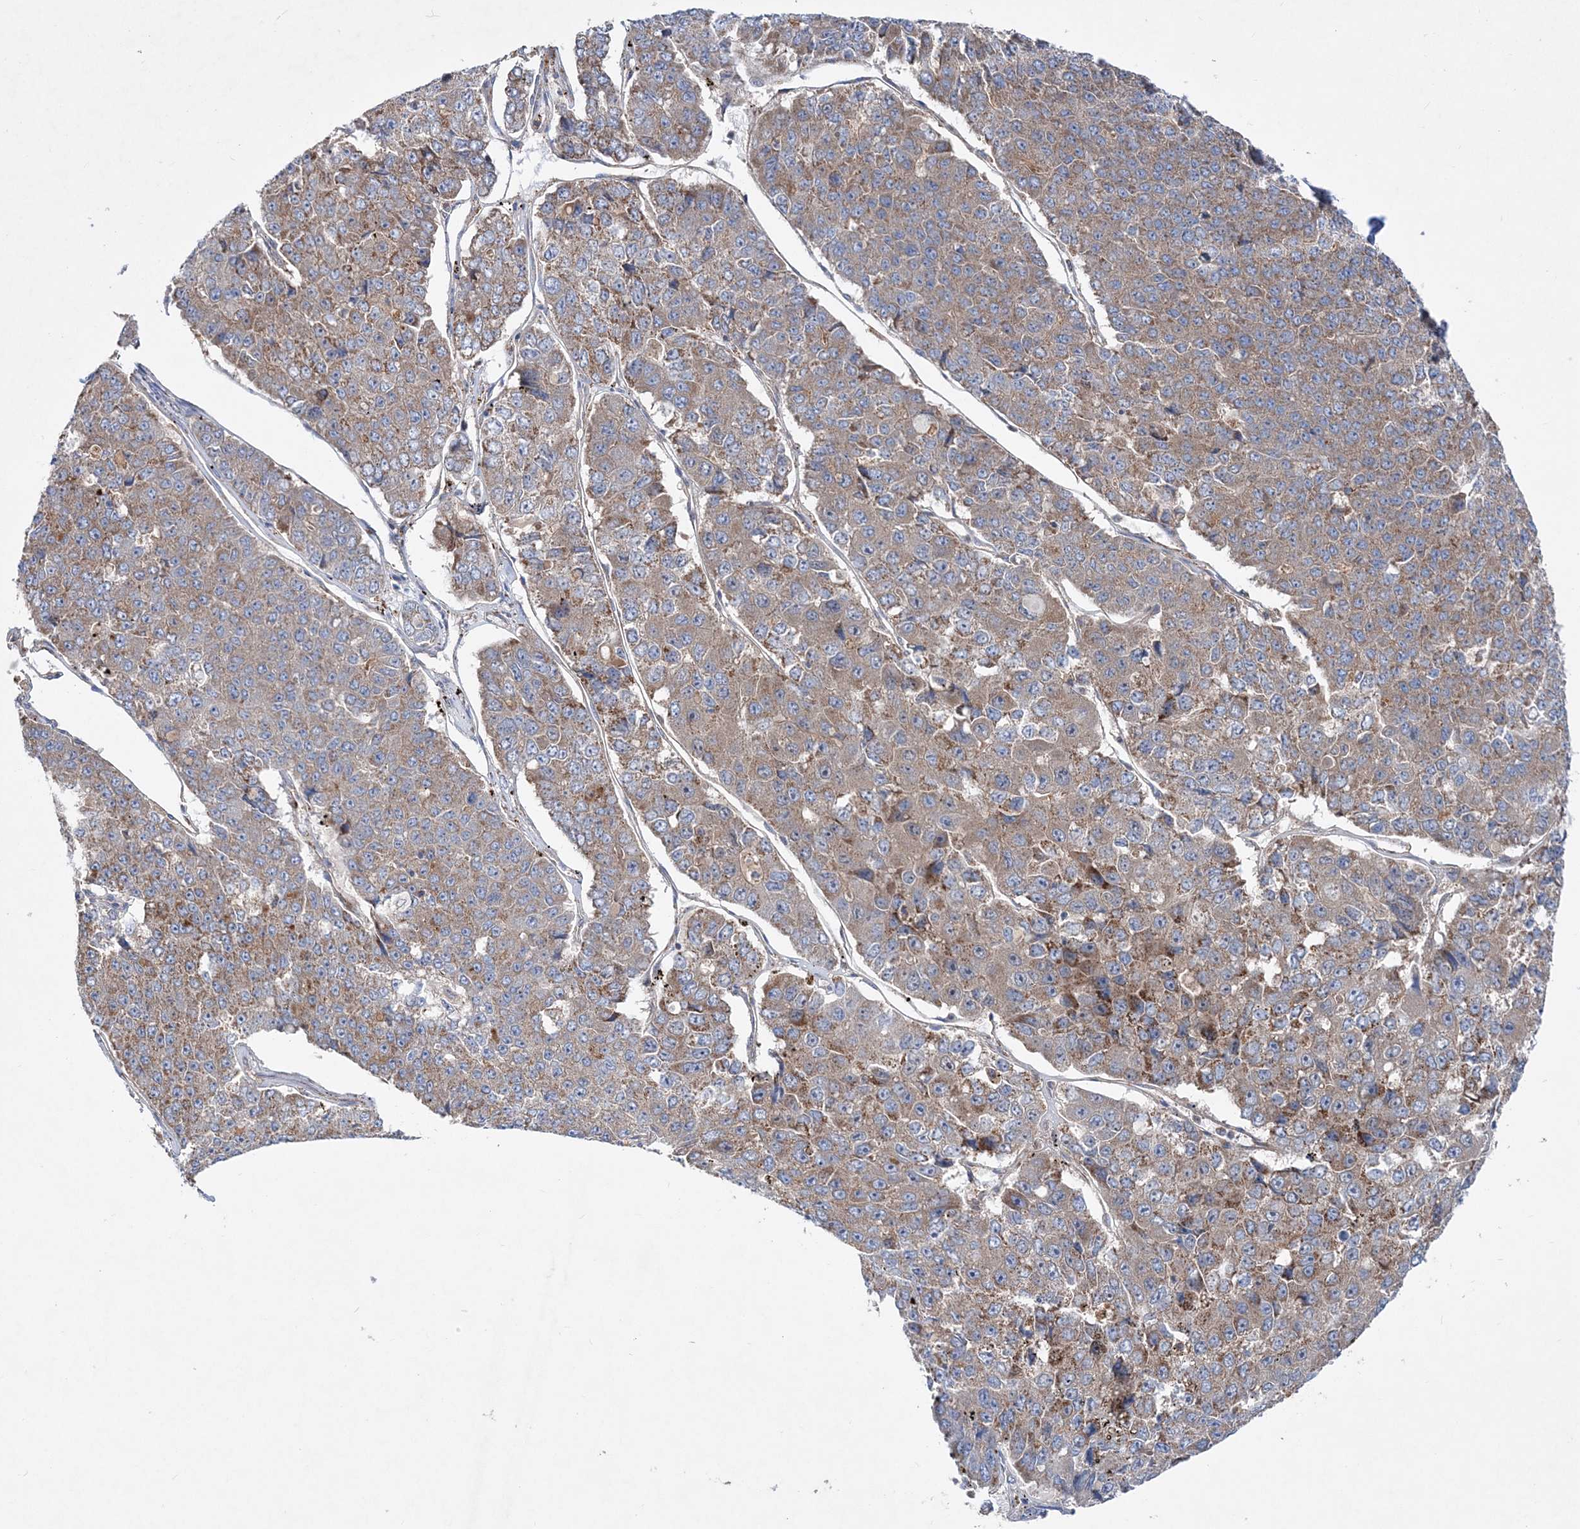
{"staining": {"intensity": "moderate", "quantity": ">75%", "location": "cytoplasmic/membranous"}, "tissue": "pancreatic cancer", "cell_type": "Tumor cells", "image_type": "cancer", "snomed": [{"axis": "morphology", "description": "Adenocarcinoma, NOS"}, {"axis": "topography", "description": "Pancreas"}], "caption": "Immunohistochemistry histopathology image of neoplastic tissue: human adenocarcinoma (pancreatic) stained using IHC exhibits medium levels of moderate protein expression localized specifically in the cytoplasmic/membranous of tumor cells, appearing as a cytoplasmic/membranous brown color.", "gene": "NGLY1", "patient": {"sex": "male", "age": 50}}